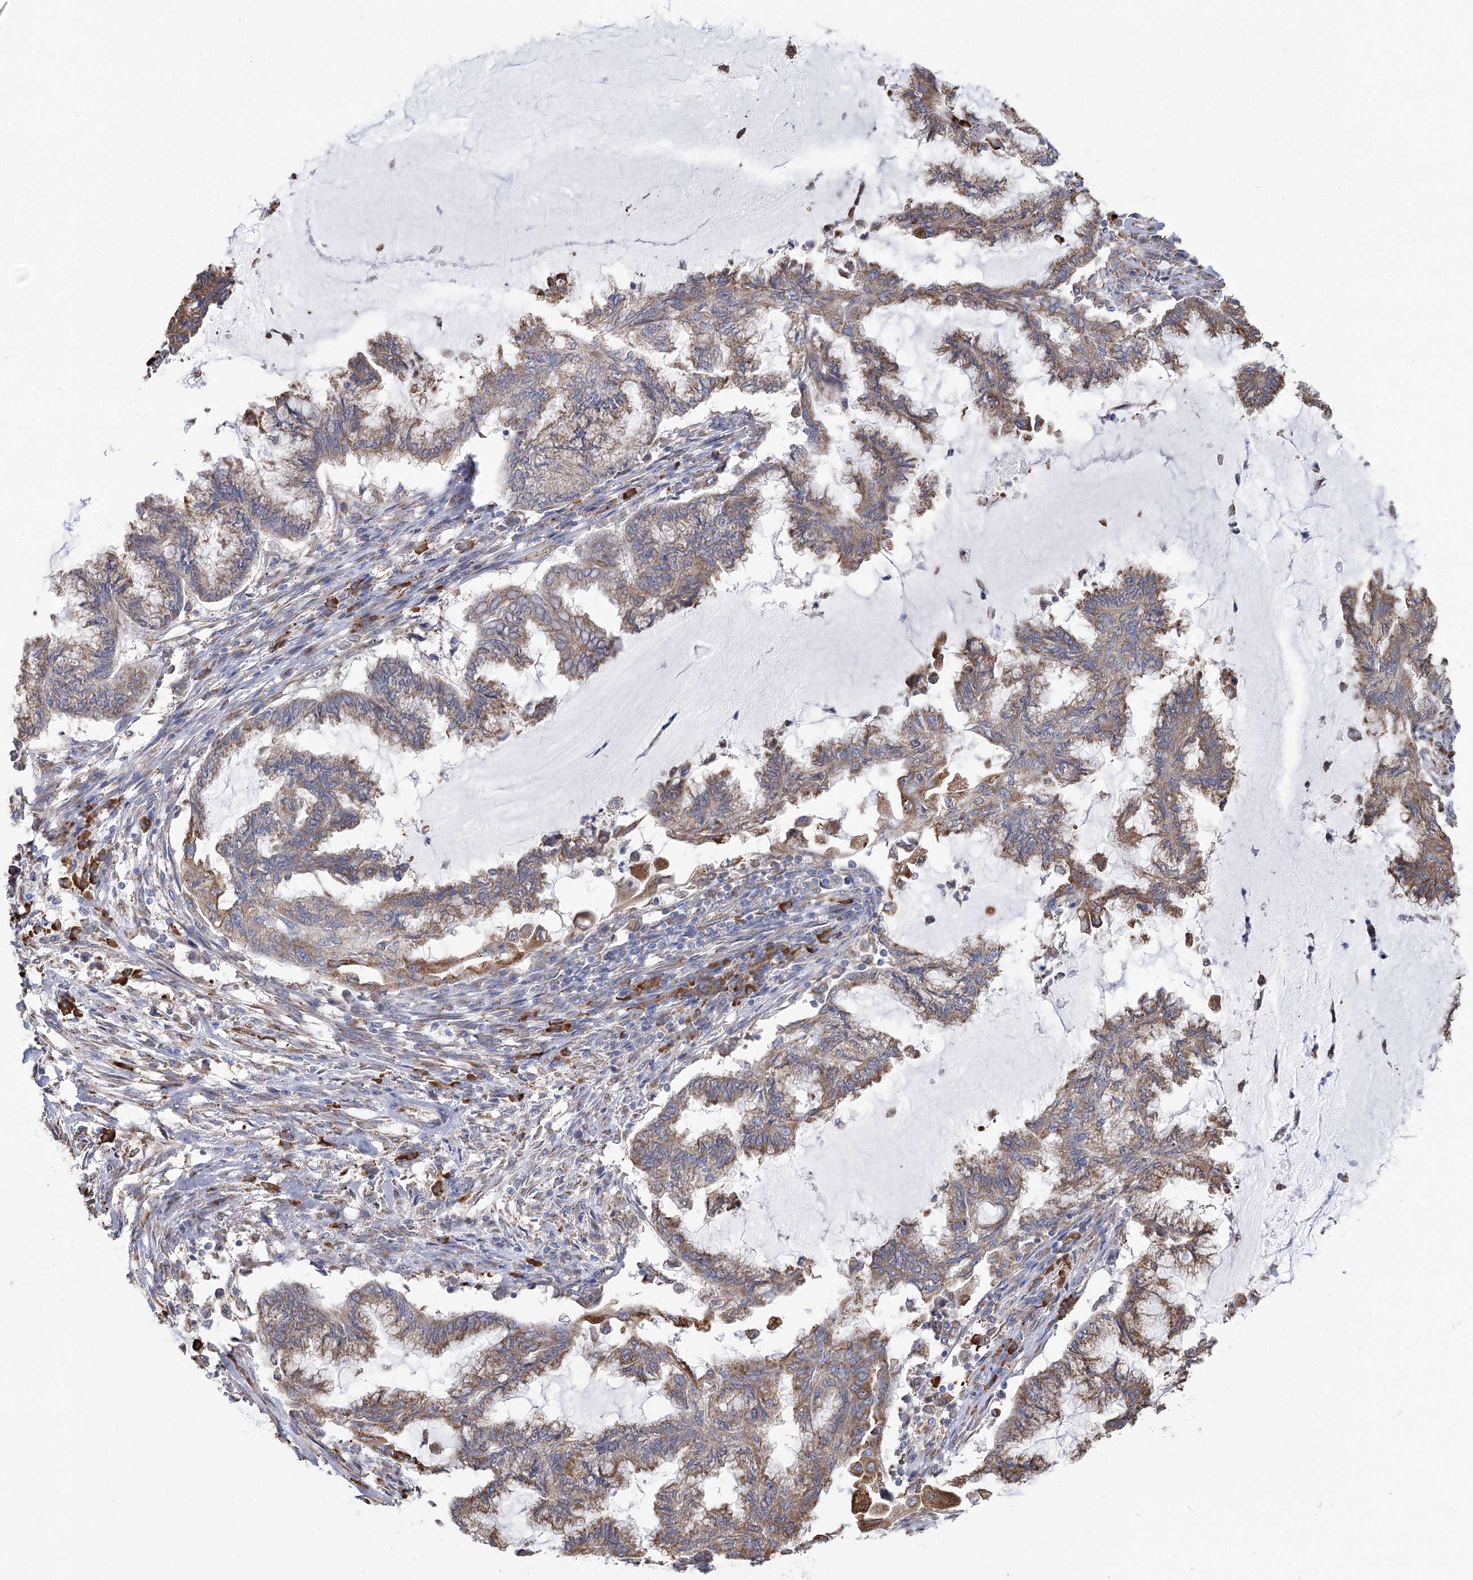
{"staining": {"intensity": "moderate", "quantity": ">75%", "location": "cytoplasmic/membranous"}, "tissue": "endometrial cancer", "cell_type": "Tumor cells", "image_type": "cancer", "snomed": [{"axis": "morphology", "description": "Adenocarcinoma, NOS"}, {"axis": "topography", "description": "Endometrium"}], "caption": "Human endometrial cancer stained for a protein (brown) exhibits moderate cytoplasmic/membranous positive positivity in about >75% of tumor cells.", "gene": "METTL24", "patient": {"sex": "female", "age": 86}}